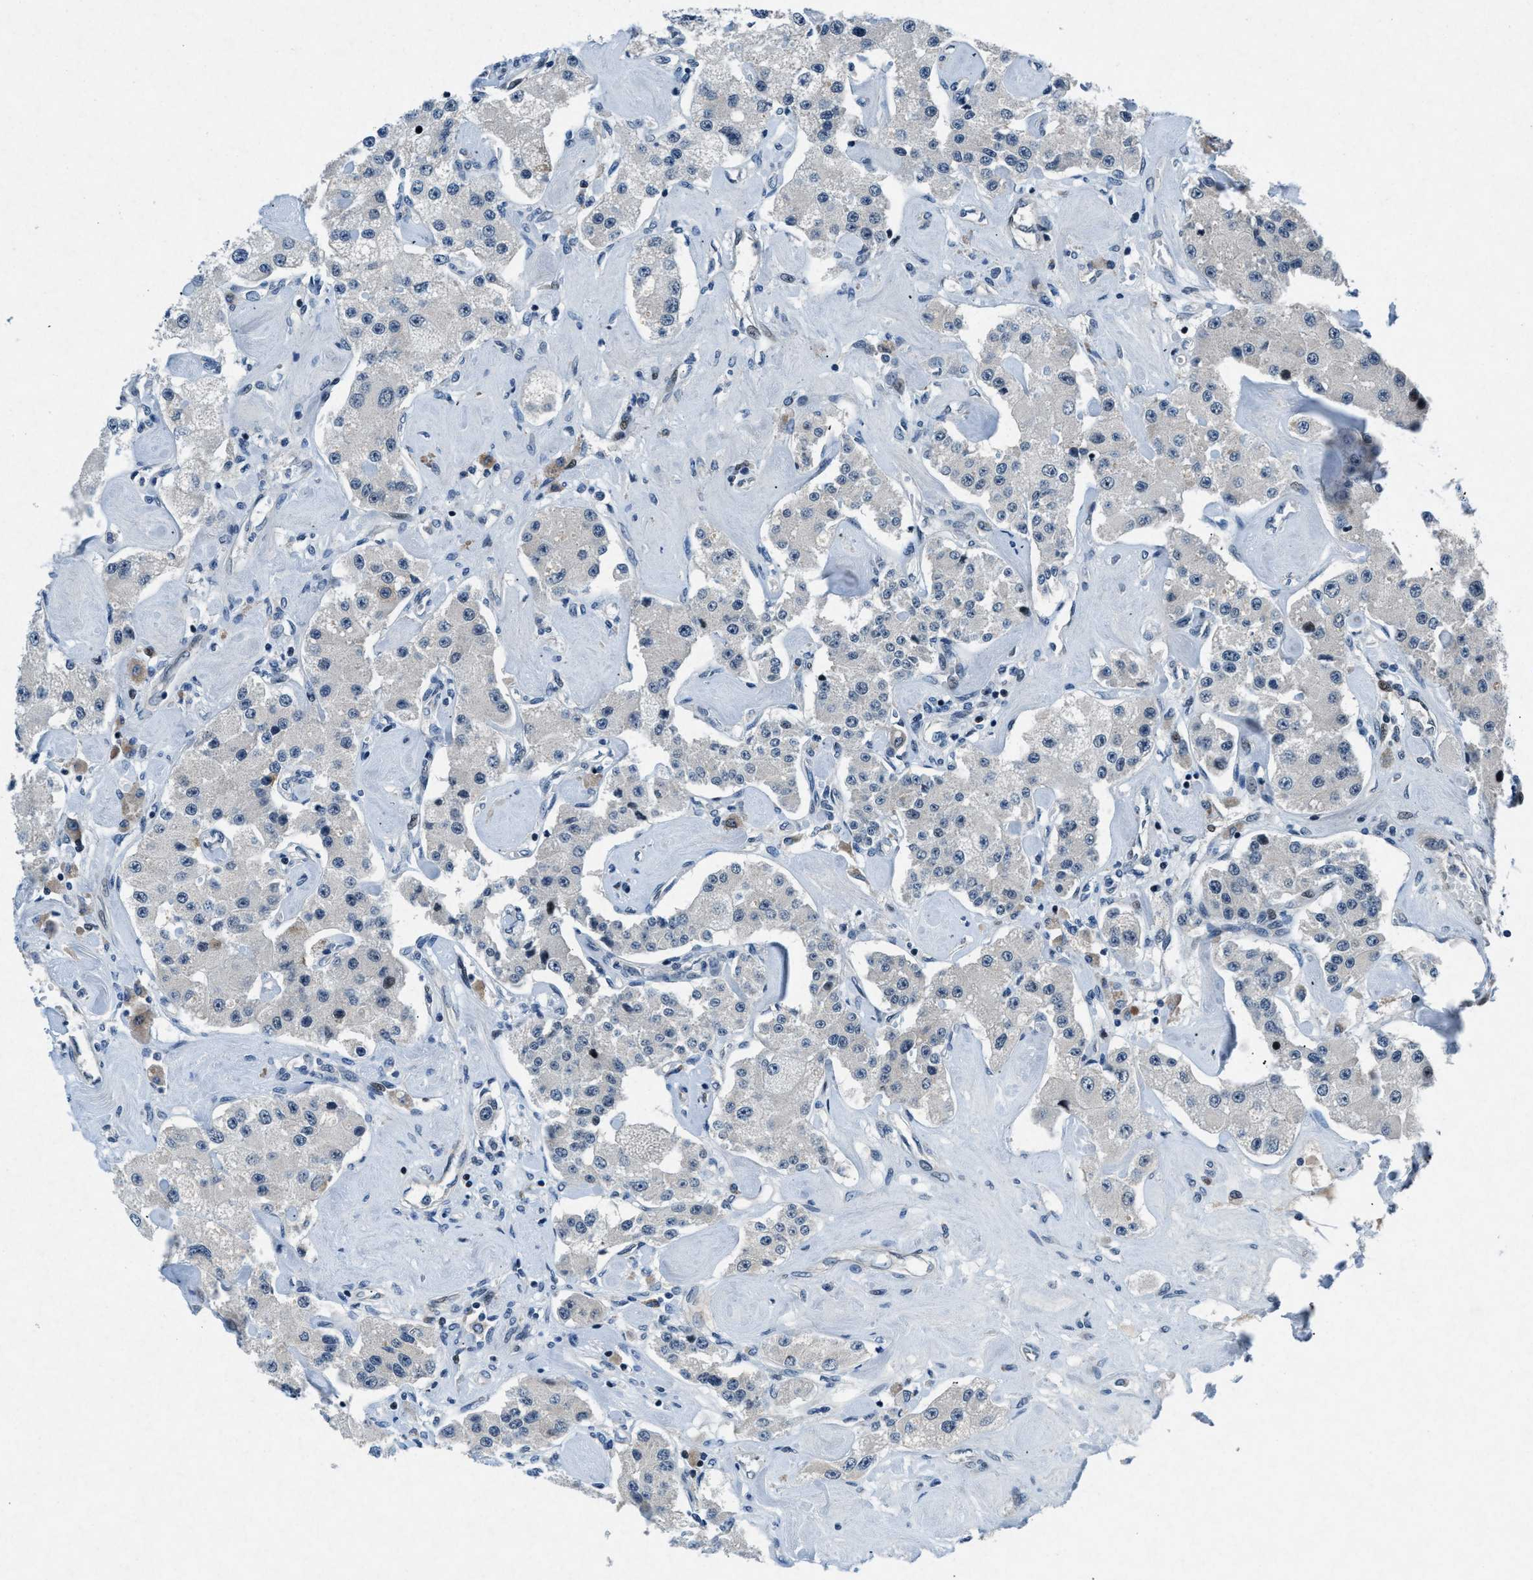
{"staining": {"intensity": "negative", "quantity": "none", "location": "none"}, "tissue": "carcinoid", "cell_type": "Tumor cells", "image_type": "cancer", "snomed": [{"axis": "morphology", "description": "Carcinoid, malignant, NOS"}, {"axis": "topography", "description": "Pancreas"}], "caption": "This is an immunohistochemistry image of human carcinoid. There is no expression in tumor cells.", "gene": "PHLDA1", "patient": {"sex": "male", "age": 41}}